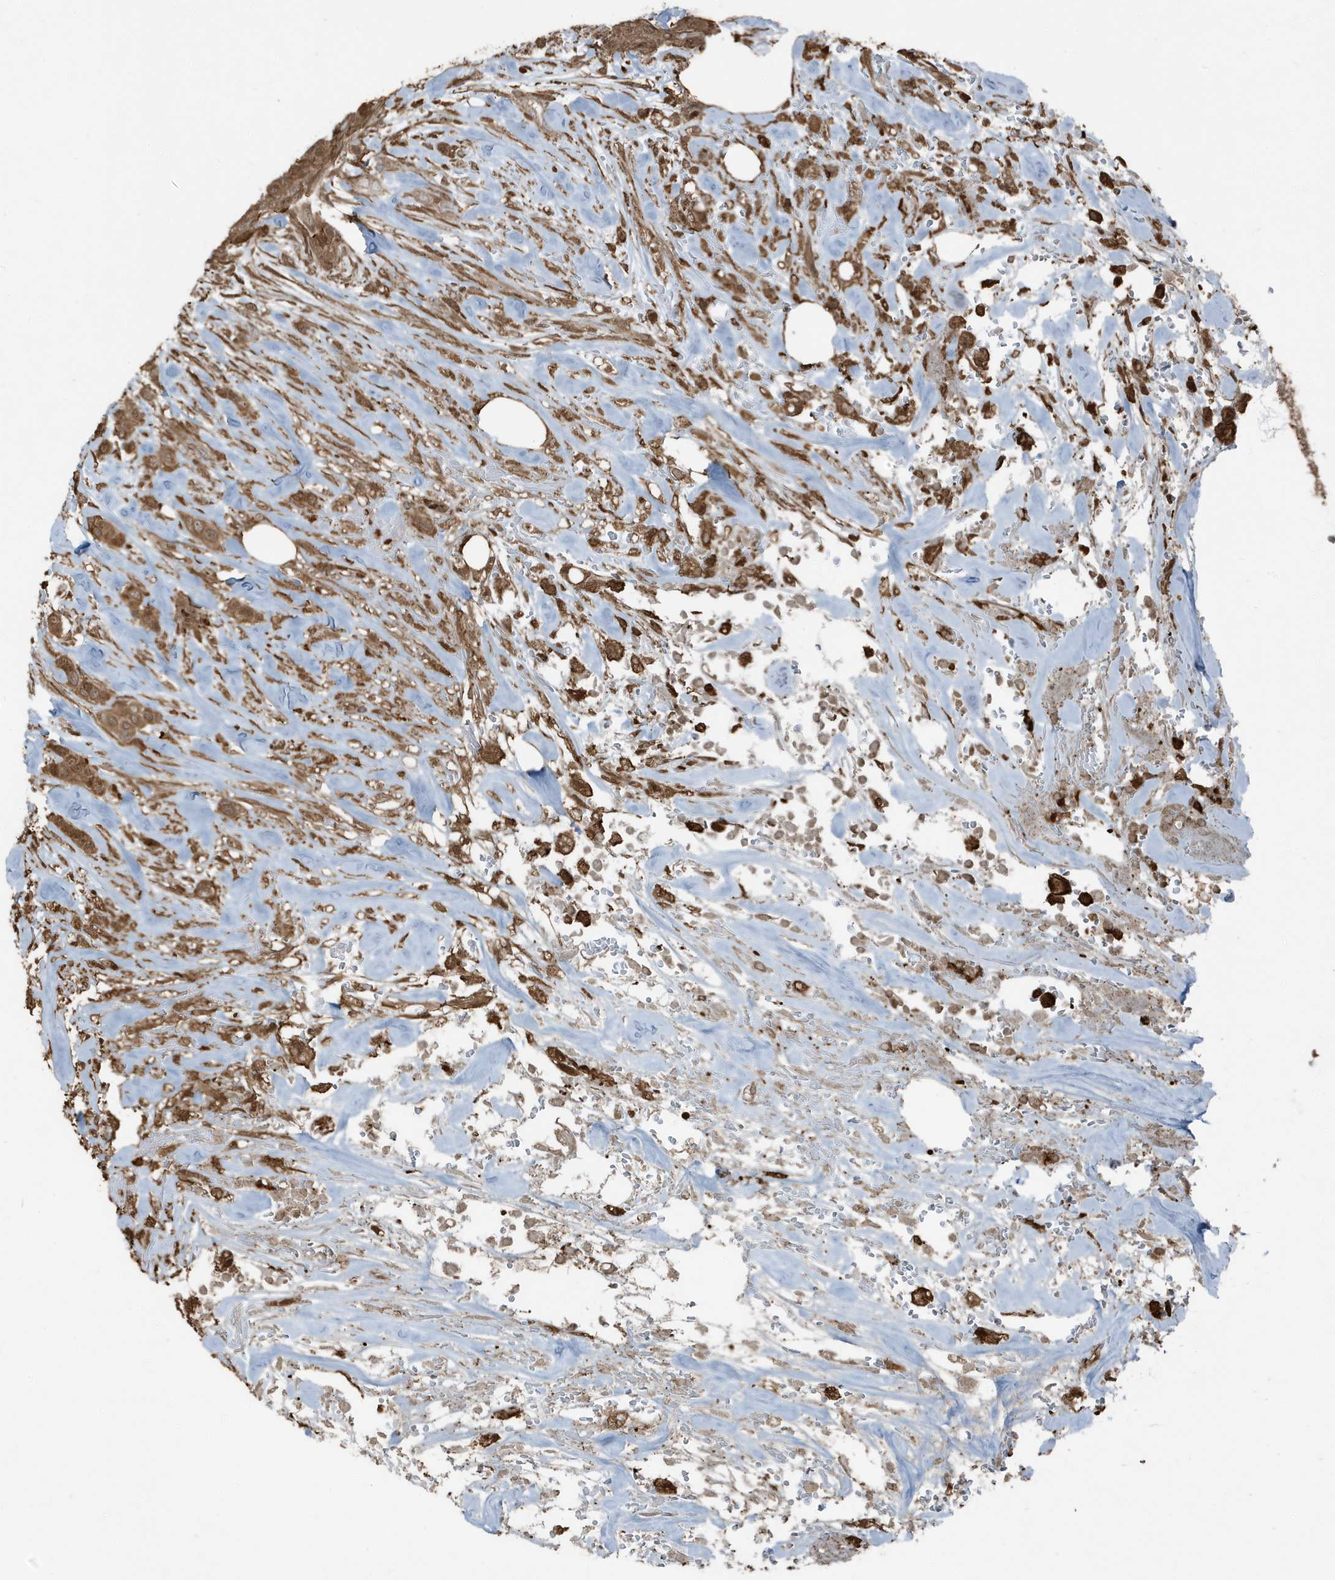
{"staining": {"intensity": "moderate", "quantity": ">75%", "location": "cytoplasmic/membranous"}, "tissue": "breast cancer", "cell_type": "Tumor cells", "image_type": "cancer", "snomed": [{"axis": "morphology", "description": "Lobular carcinoma"}, {"axis": "topography", "description": "Breast"}], "caption": "A histopathology image of breast cancer (lobular carcinoma) stained for a protein exhibits moderate cytoplasmic/membranous brown staining in tumor cells.", "gene": "AZI2", "patient": {"sex": "female", "age": 51}}